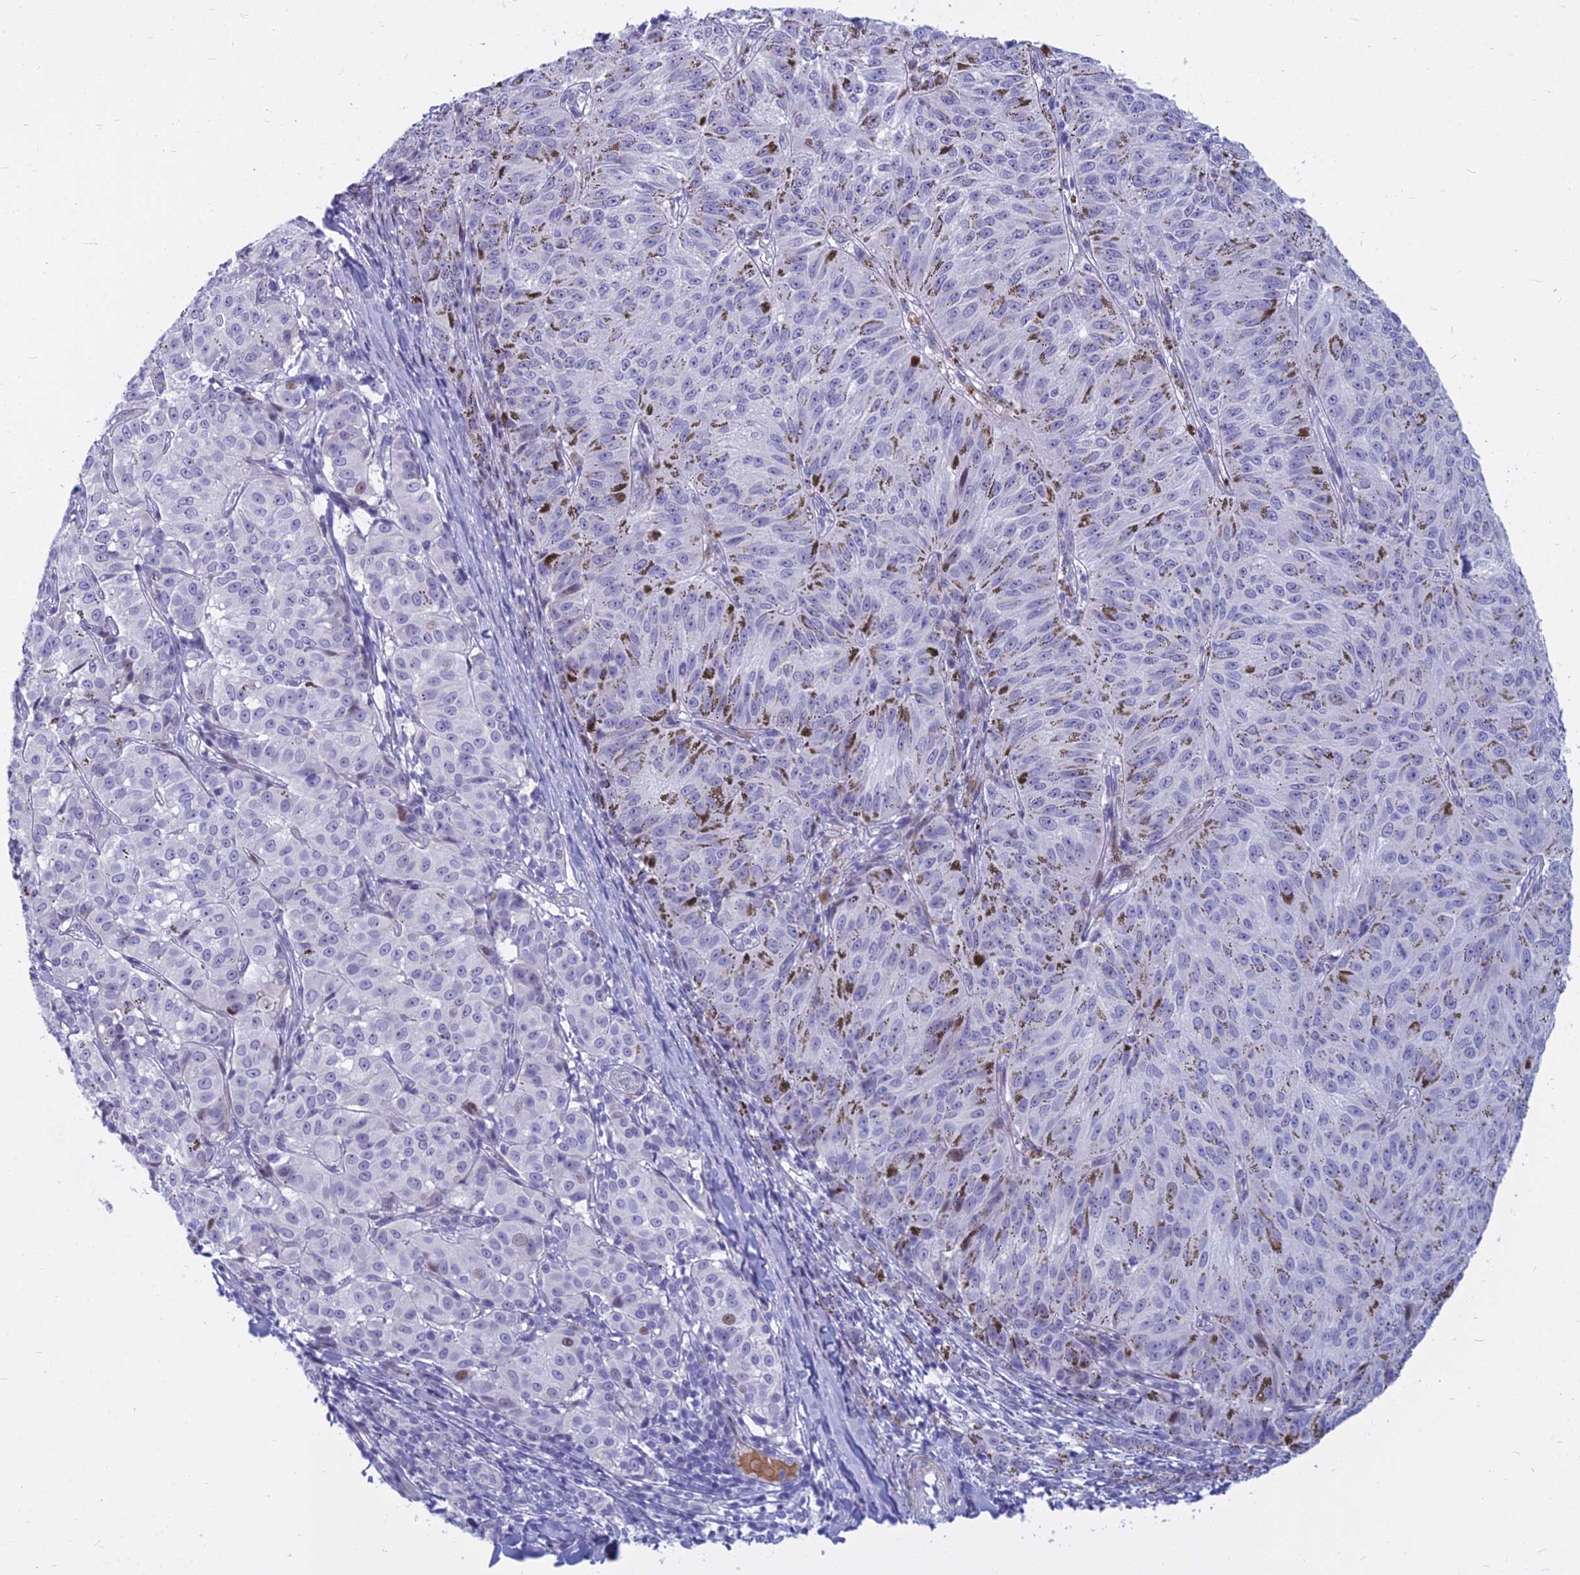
{"staining": {"intensity": "weak", "quantity": "<25%", "location": "nuclear"}, "tissue": "melanoma", "cell_type": "Tumor cells", "image_type": "cancer", "snomed": [{"axis": "morphology", "description": "Malignant melanoma, NOS"}, {"axis": "topography", "description": "Skin"}], "caption": "Human malignant melanoma stained for a protein using immunohistochemistry displays no staining in tumor cells.", "gene": "MYBPC2", "patient": {"sex": "female", "age": 72}}